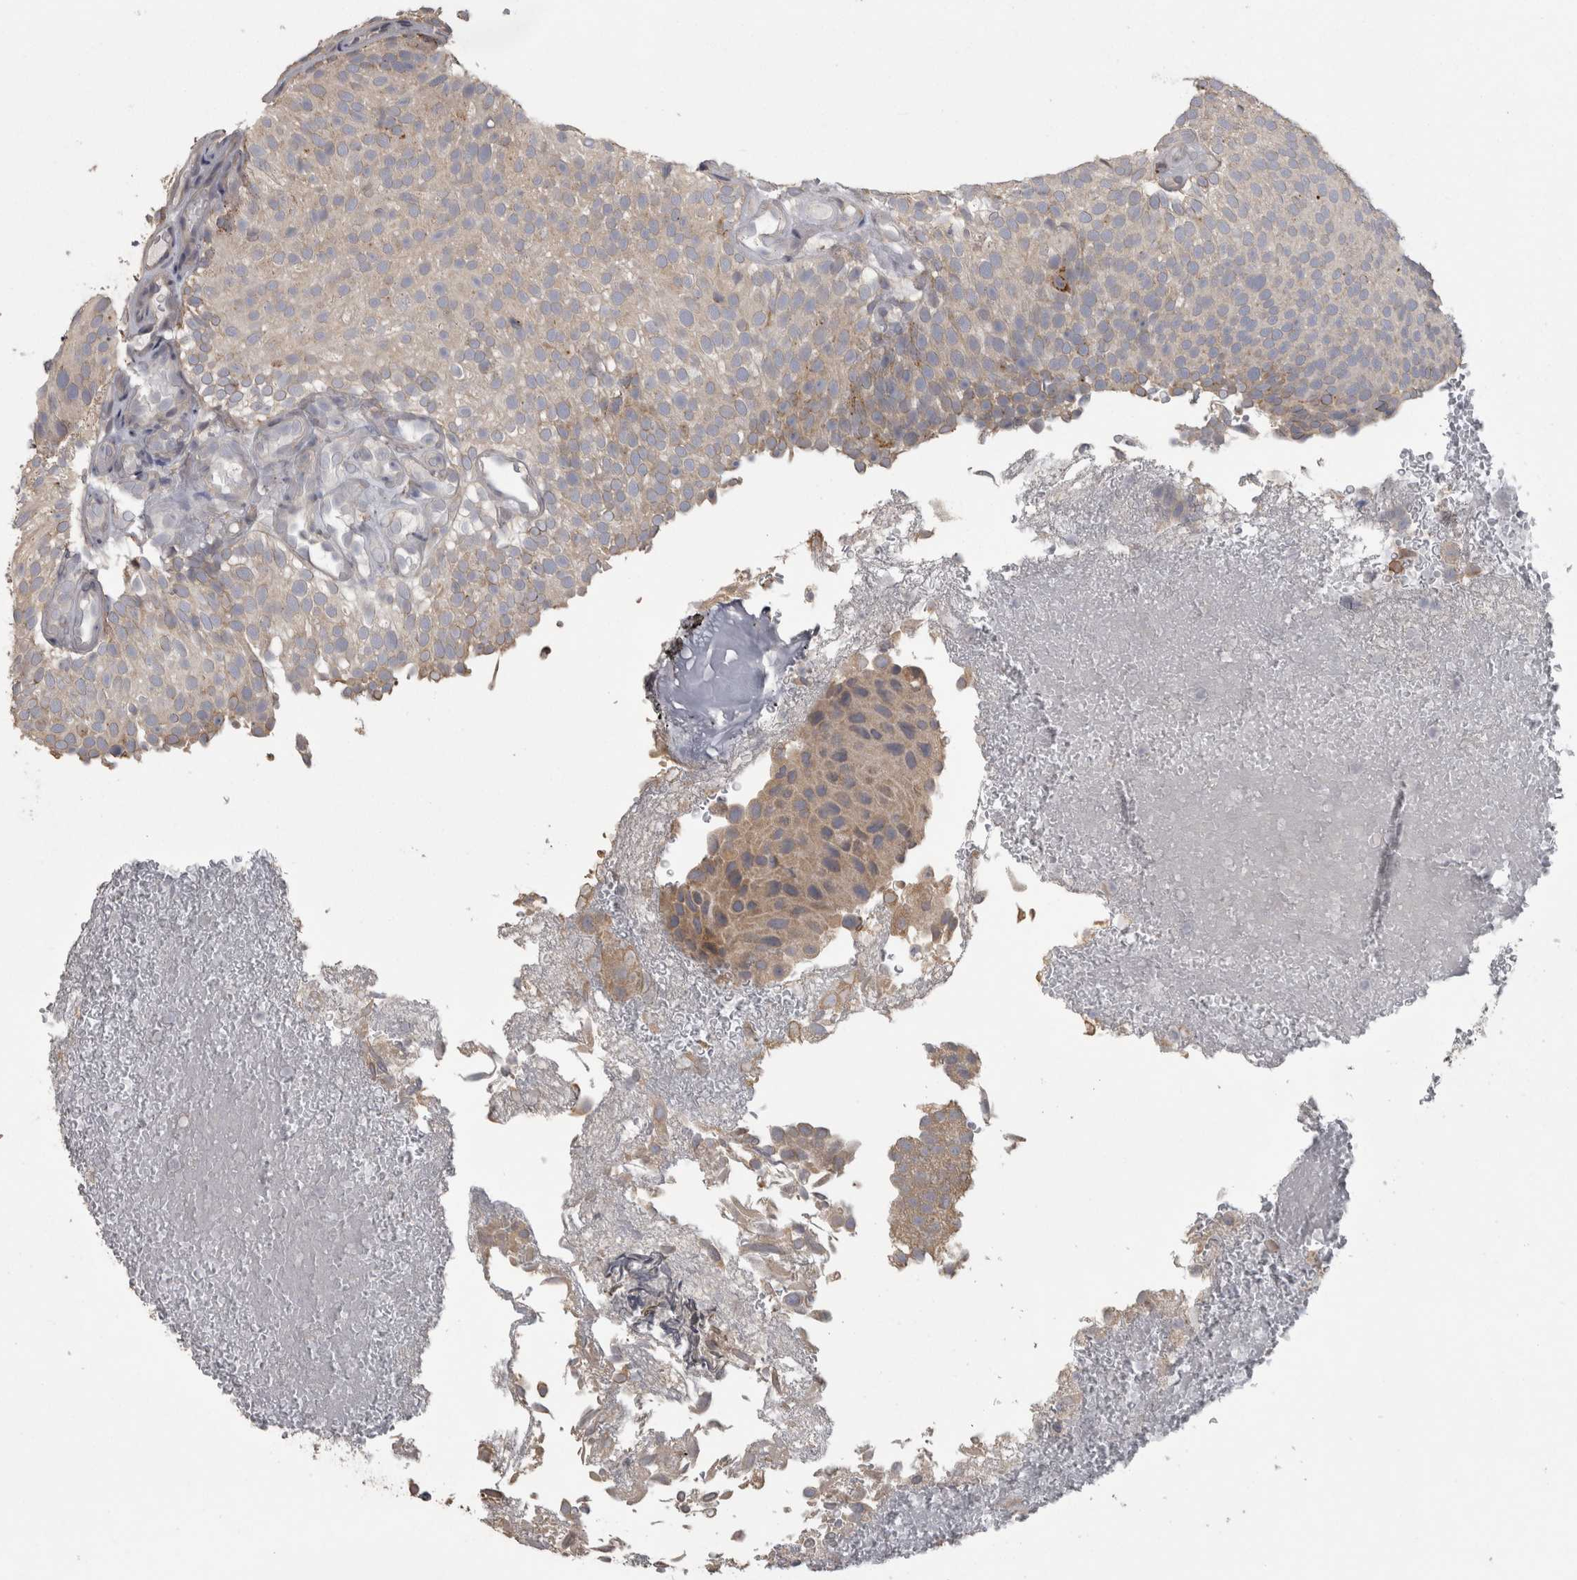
{"staining": {"intensity": "weak", "quantity": ">75%", "location": "cytoplasmic/membranous"}, "tissue": "urothelial cancer", "cell_type": "Tumor cells", "image_type": "cancer", "snomed": [{"axis": "morphology", "description": "Urothelial carcinoma, Low grade"}, {"axis": "topography", "description": "Urinary bladder"}], "caption": "Immunohistochemical staining of human urothelial carcinoma (low-grade) displays low levels of weak cytoplasmic/membranous protein positivity in approximately >75% of tumor cells.", "gene": "RAB29", "patient": {"sex": "male", "age": 78}}